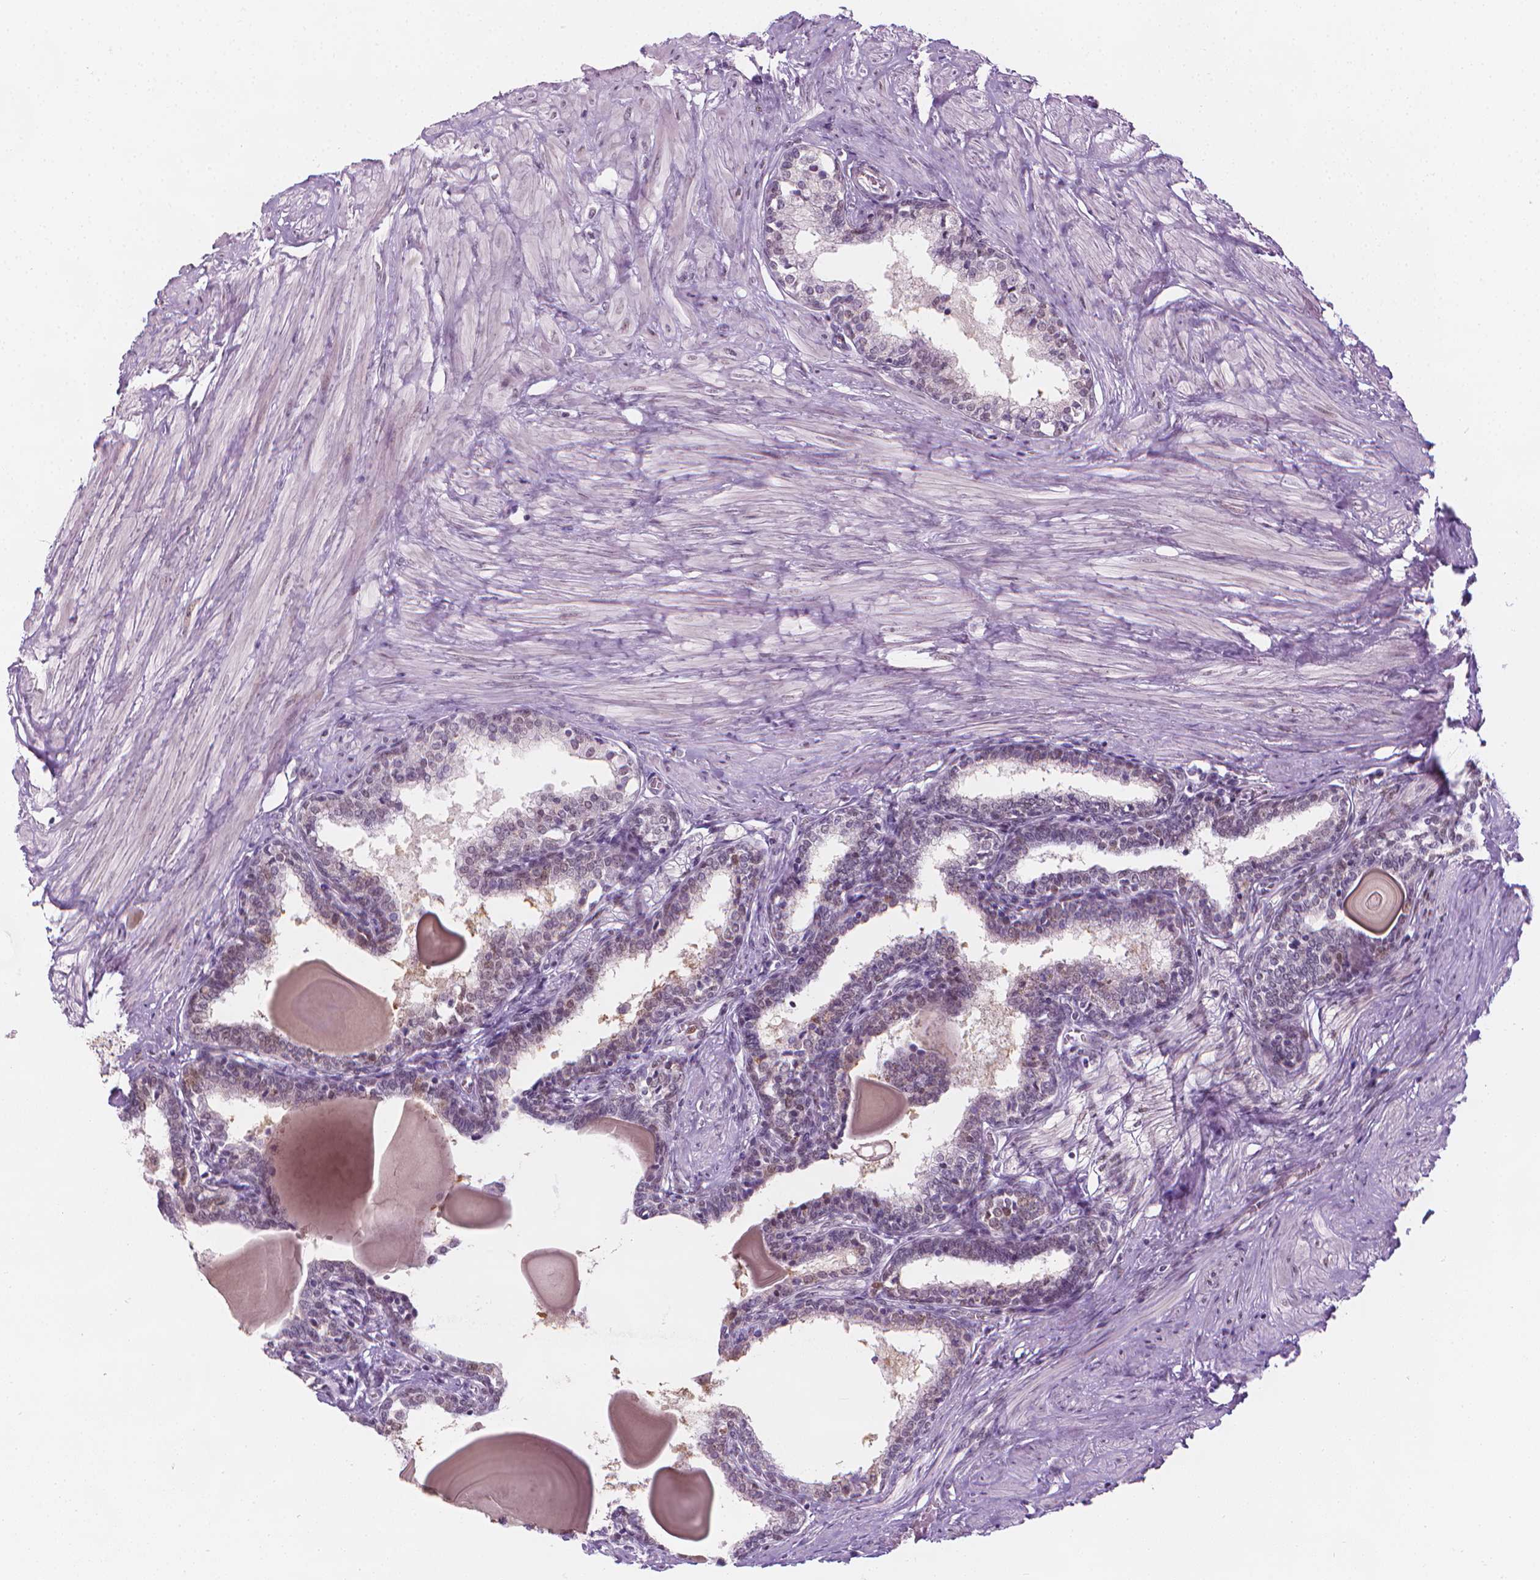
{"staining": {"intensity": "weak", "quantity": "25%-75%", "location": "nuclear"}, "tissue": "prostate", "cell_type": "Glandular cells", "image_type": "normal", "snomed": [{"axis": "morphology", "description": "Normal tissue, NOS"}, {"axis": "topography", "description": "Prostate"}], "caption": "An IHC photomicrograph of unremarkable tissue is shown. Protein staining in brown shows weak nuclear positivity in prostate within glandular cells.", "gene": "CDKN1C", "patient": {"sex": "male", "age": 55}}